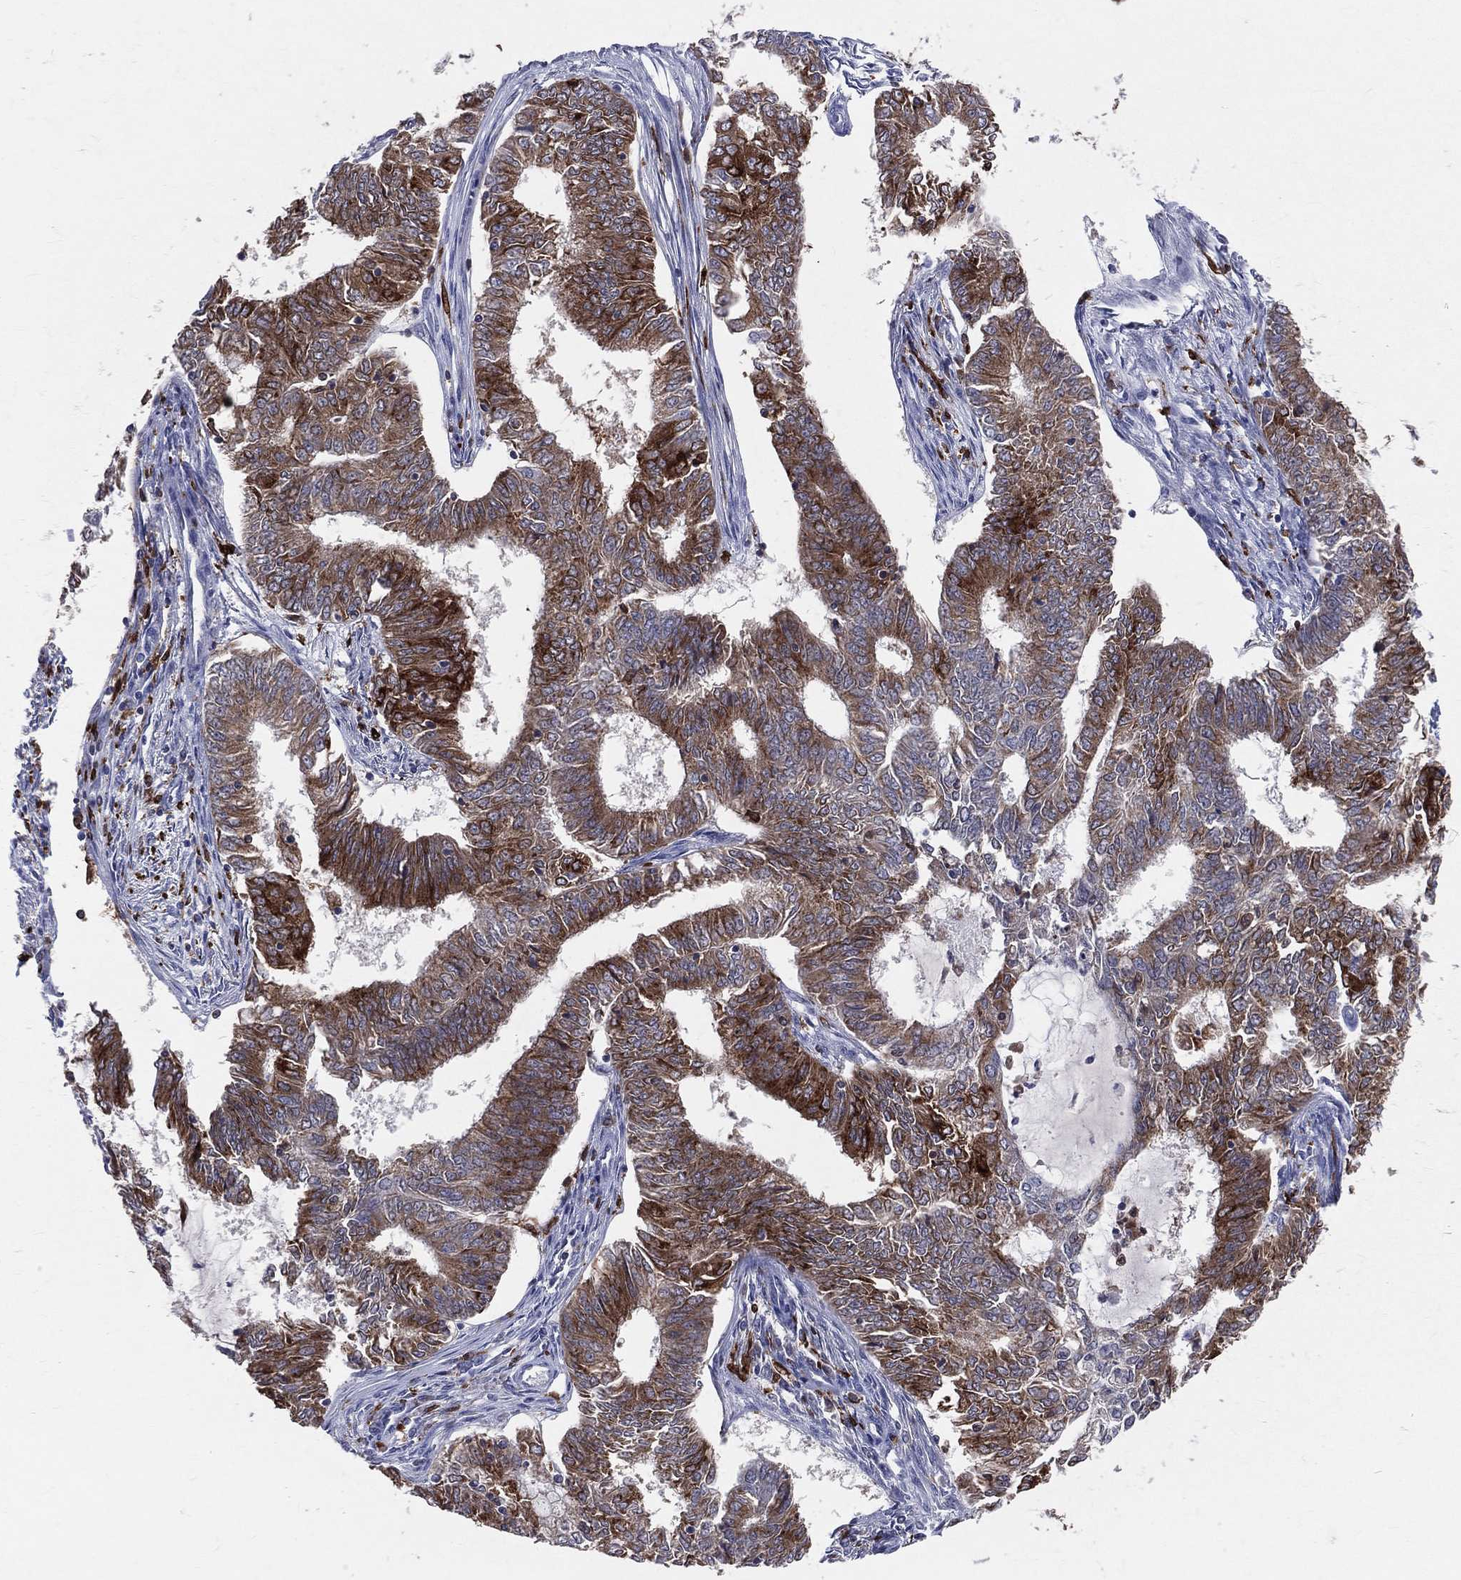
{"staining": {"intensity": "strong", "quantity": ">75%", "location": "cytoplasmic/membranous"}, "tissue": "endometrial cancer", "cell_type": "Tumor cells", "image_type": "cancer", "snomed": [{"axis": "morphology", "description": "Adenocarcinoma, NOS"}, {"axis": "topography", "description": "Endometrium"}], "caption": "This image displays endometrial cancer (adenocarcinoma) stained with immunohistochemistry to label a protein in brown. The cytoplasmic/membranous of tumor cells show strong positivity for the protein. Nuclei are counter-stained blue.", "gene": "CD74", "patient": {"sex": "female", "age": 62}}